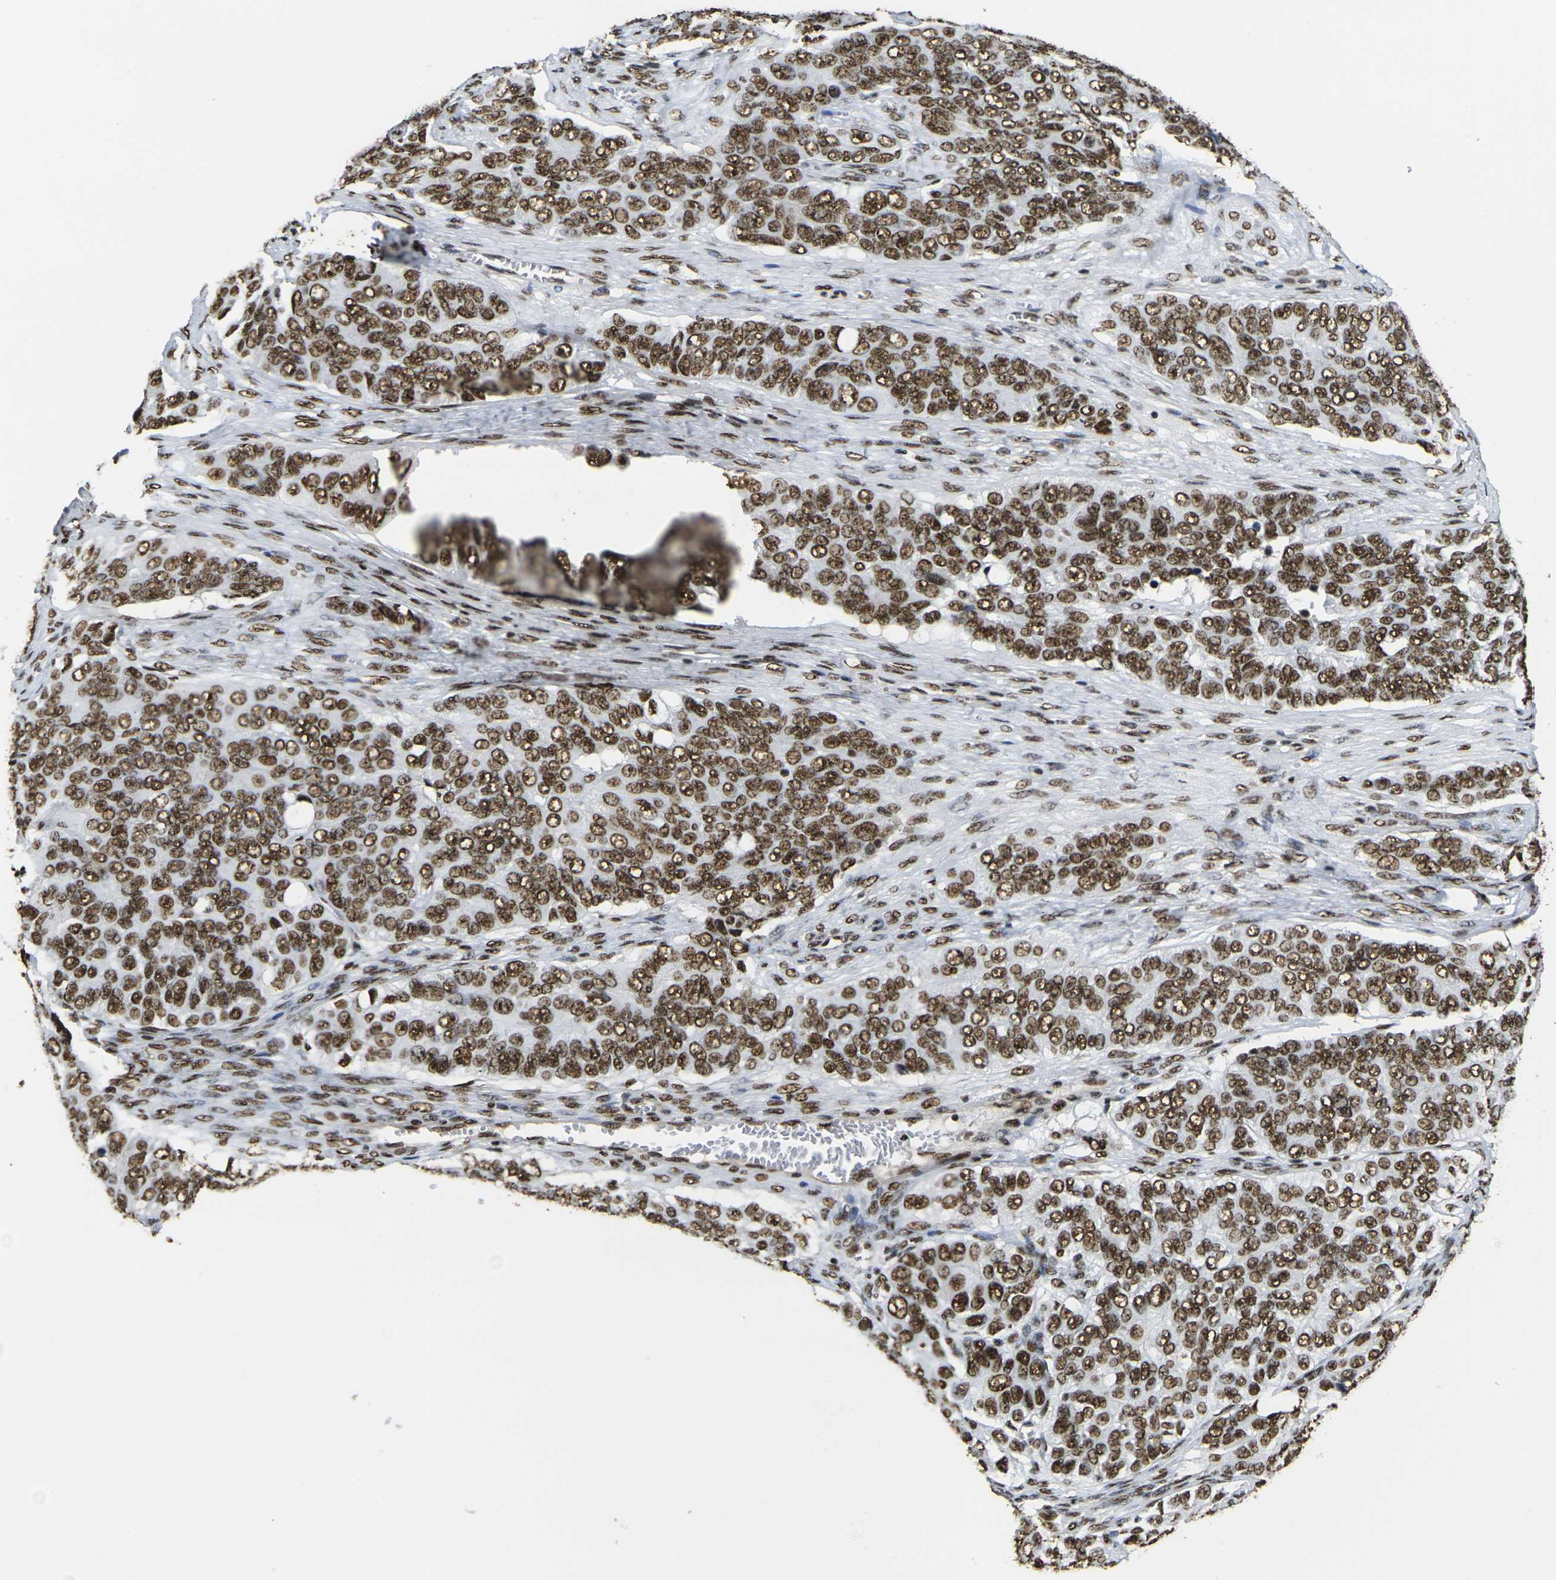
{"staining": {"intensity": "strong", "quantity": ">75%", "location": "nuclear"}, "tissue": "ovarian cancer", "cell_type": "Tumor cells", "image_type": "cancer", "snomed": [{"axis": "morphology", "description": "Carcinoma, endometroid"}, {"axis": "topography", "description": "Ovary"}], "caption": "There is high levels of strong nuclear expression in tumor cells of ovarian cancer (endometroid carcinoma), as demonstrated by immunohistochemical staining (brown color).", "gene": "SMARCC1", "patient": {"sex": "female", "age": 51}}